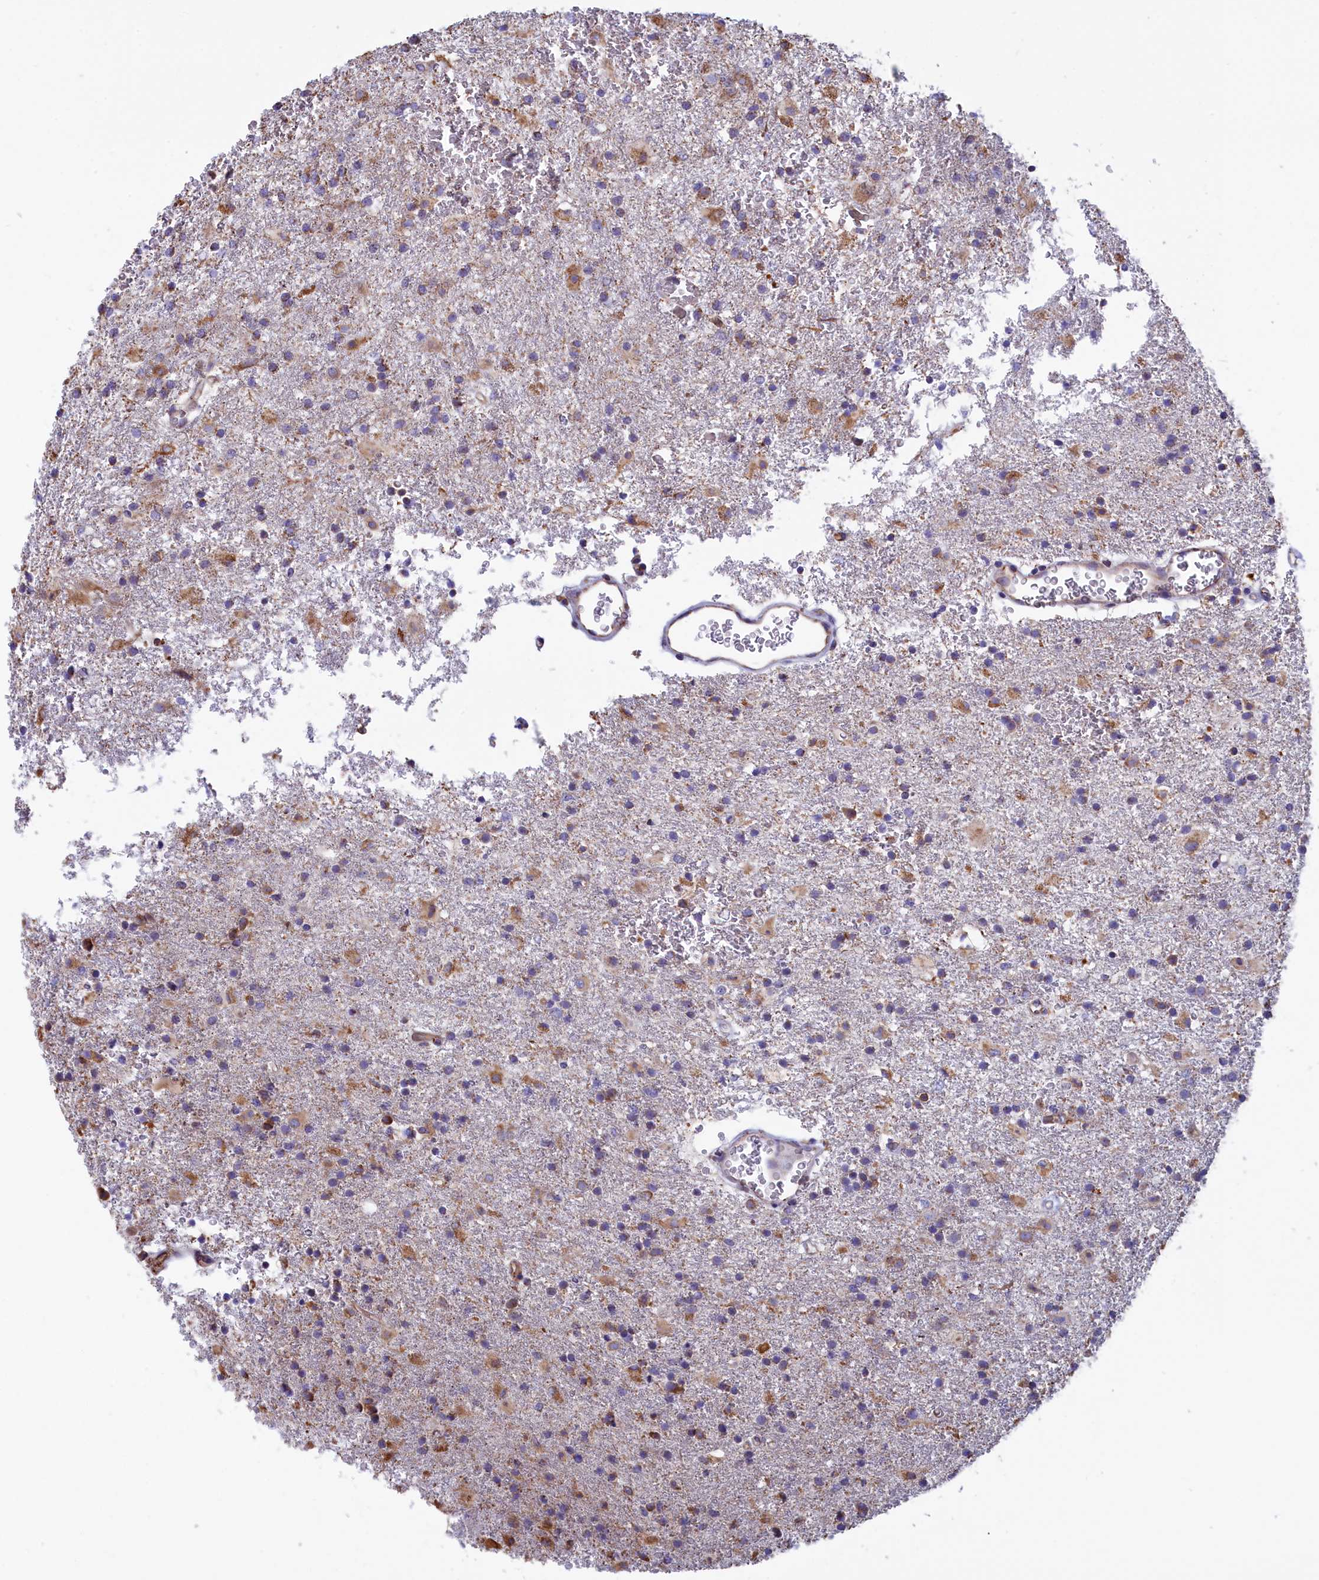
{"staining": {"intensity": "moderate", "quantity": "<25%", "location": "cytoplasmic/membranous"}, "tissue": "glioma", "cell_type": "Tumor cells", "image_type": "cancer", "snomed": [{"axis": "morphology", "description": "Glioma, malignant, Low grade"}, {"axis": "topography", "description": "Brain"}], "caption": "Glioma stained with a brown dye shows moderate cytoplasmic/membranous positive positivity in approximately <25% of tumor cells.", "gene": "GATB", "patient": {"sex": "male", "age": 65}}